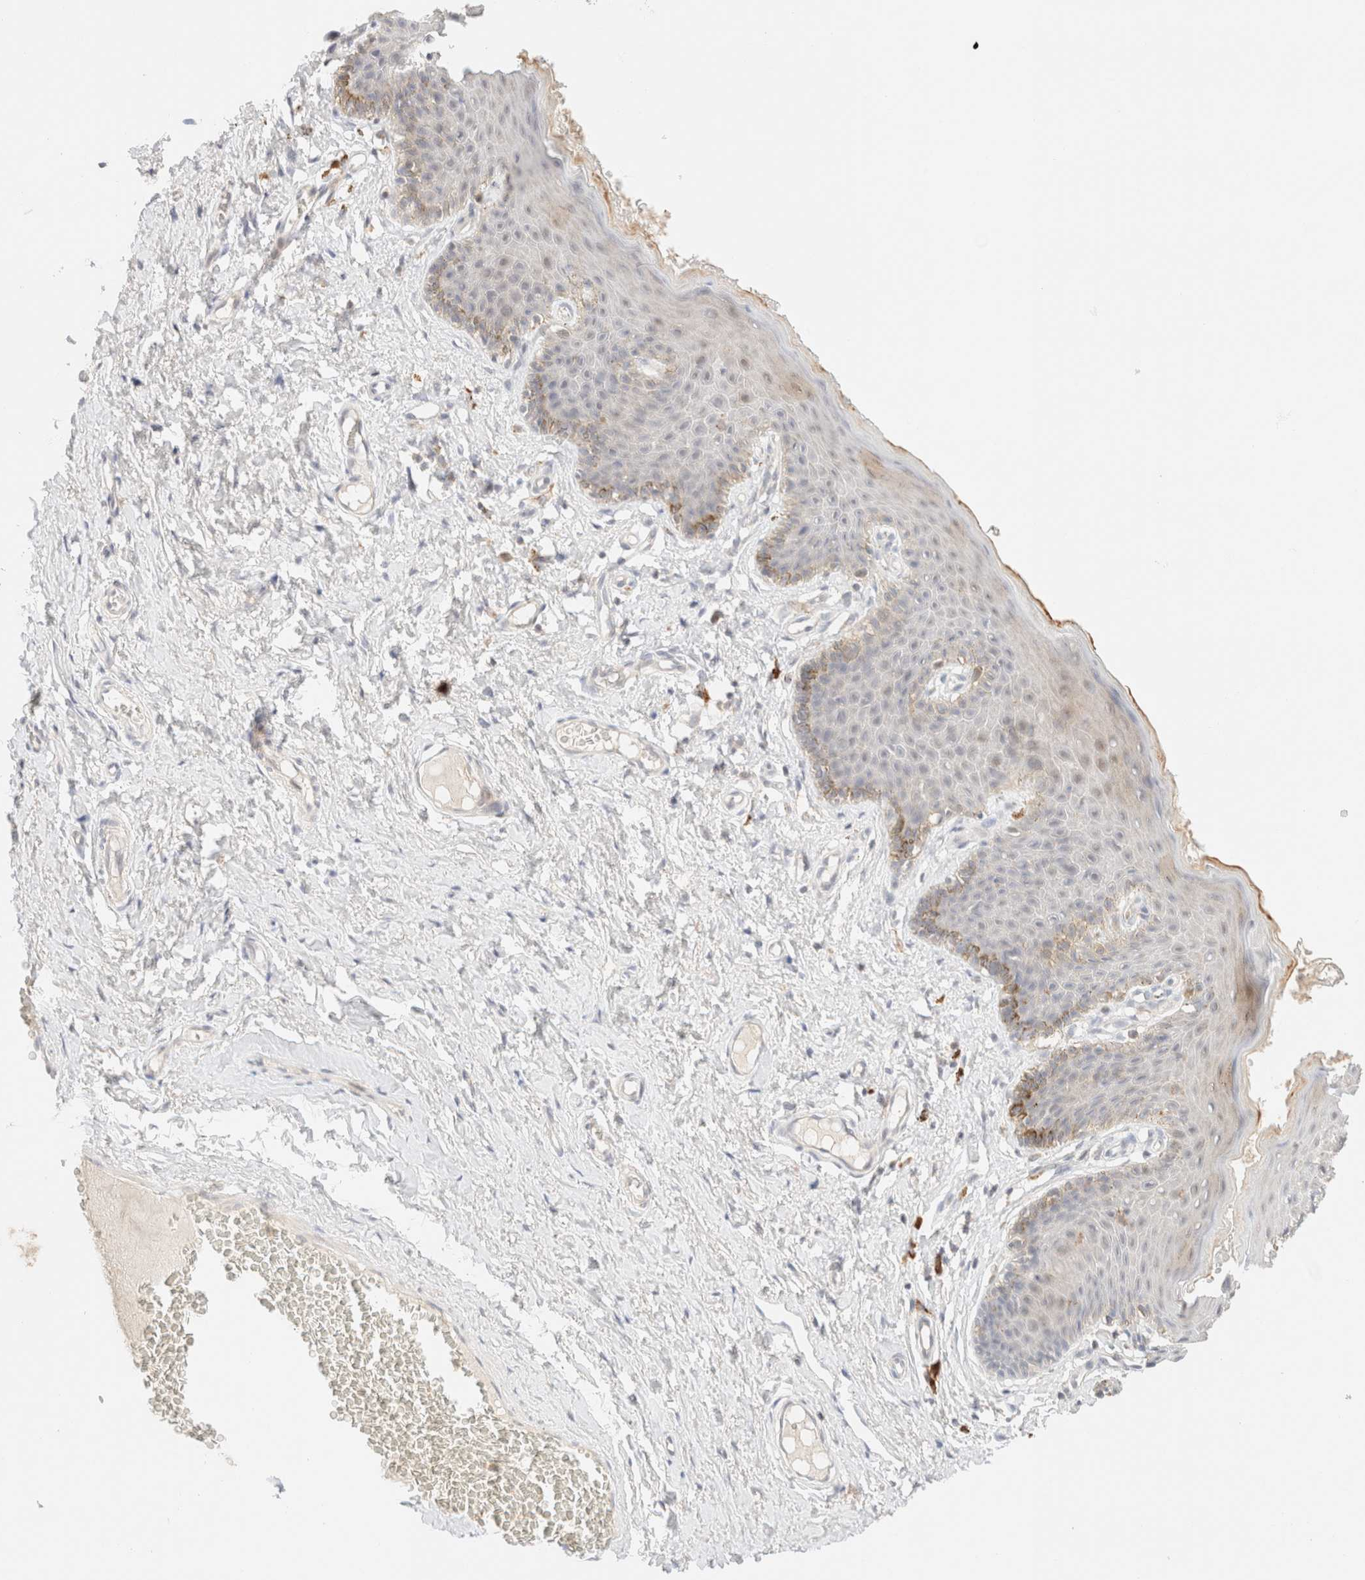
{"staining": {"intensity": "moderate", "quantity": "<25%", "location": "cytoplasmic/membranous"}, "tissue": "skin", "cell_type": "Epidermal cells", "image_type": "normal", "snomed": [{"axis": "morphology", "description": "Normal tissue, NOS"}, {"axis": "topography", "description": "Vulva"}], "caption": "Immunohistochemistry staining of benign skin, which demonstrates low levels of moderate cytoplasmic/membranous positivity in about <25% of epidermal cells indicating moderate cytoplasmic/membranous protein expression. The staining was performed using DAB (3,3'-diaminobenzidine) (brown) for protein detection and nuclei were counterstained in hematoxylin (blue).", "gene": "SGSM2", "patient": {"sex": "female", "age": 66}}